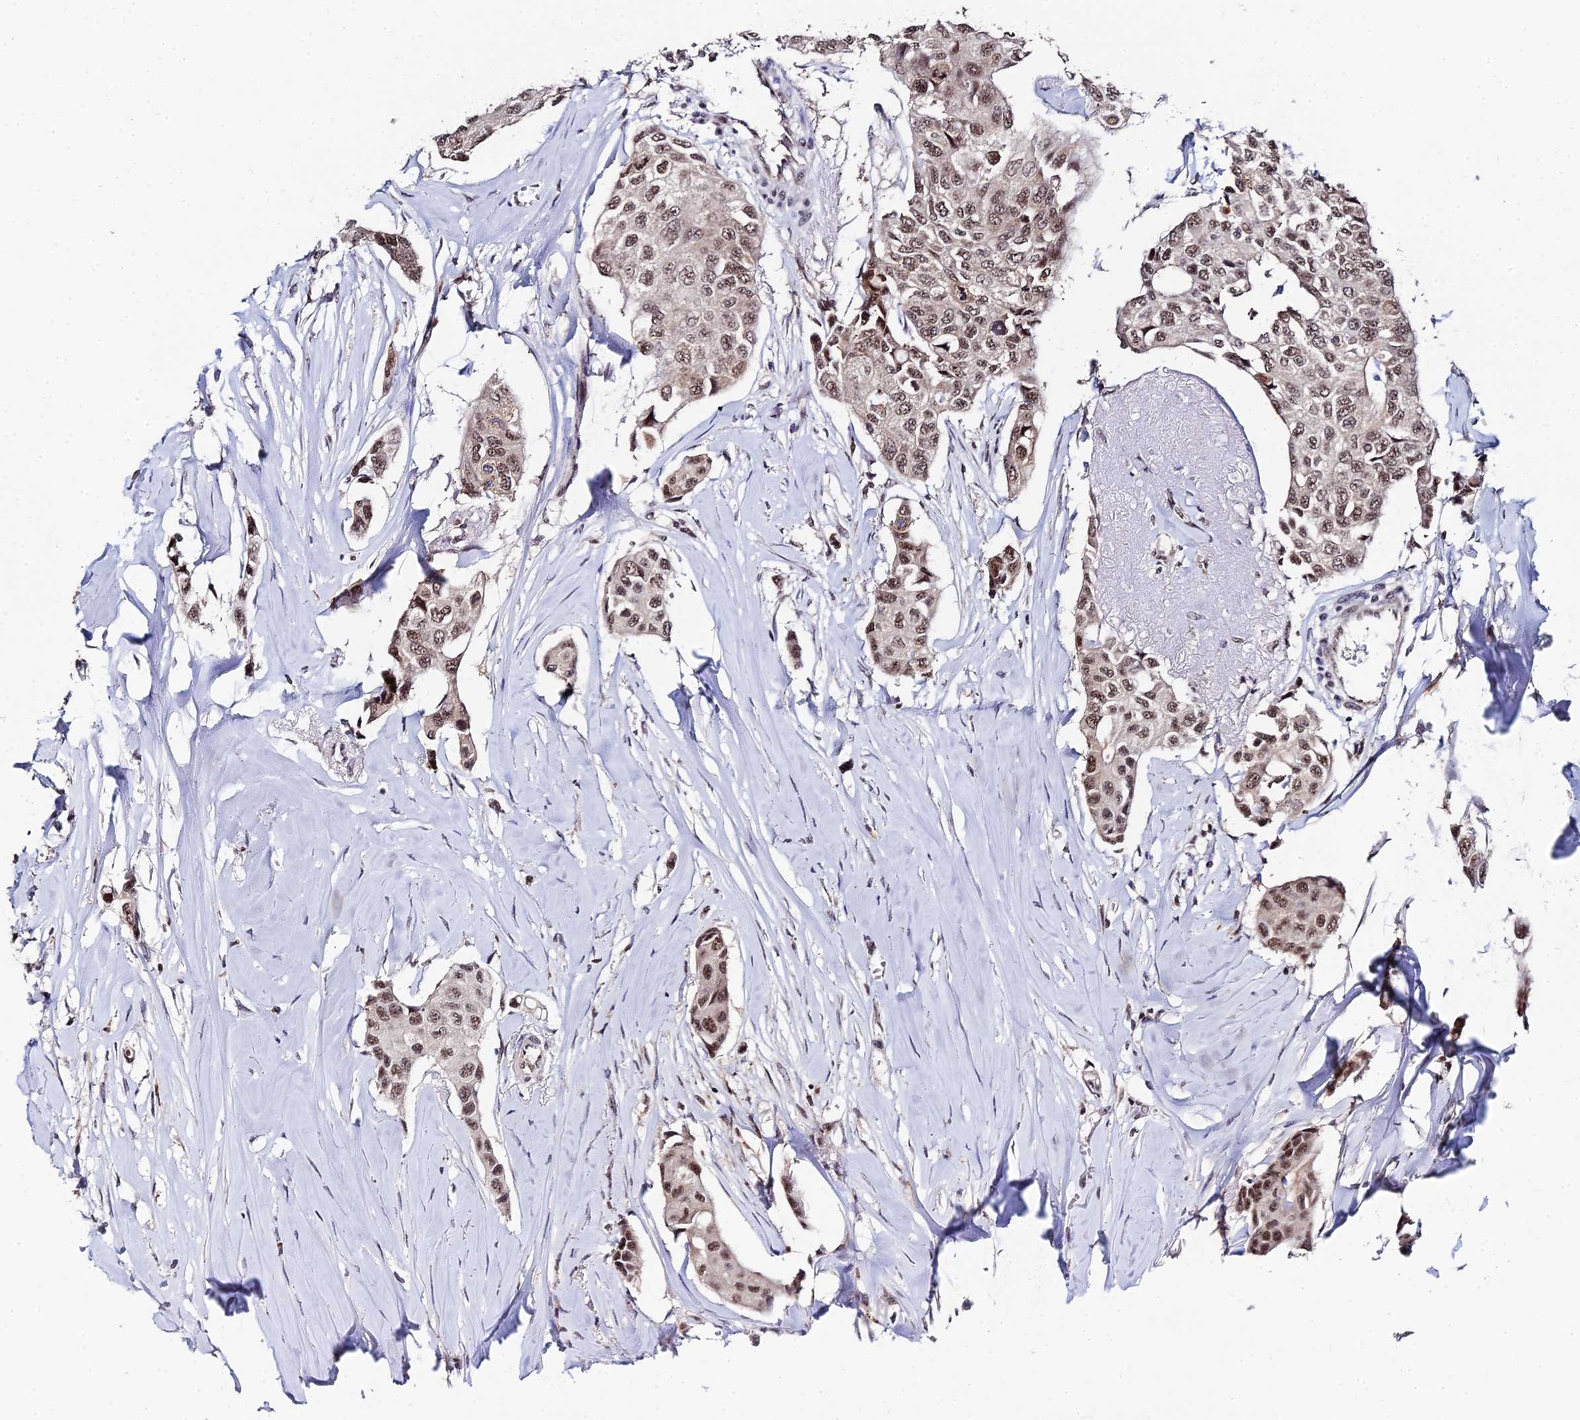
{"staining": {"intensity": "moderate", "quantity": ">75%", "location": "nuclear"}, "tissue": "breast cancer", "cell_type": "Tumor cells", "image_type": "cancer", "snomed": [{"axis": "morphology", "description": "Duct carcinoma"}, {"axis": "topography", "description": "Breast"}], "caption": "Breast cancer (invasive ductal carcinoma) stained for a protein shows moderate nuclear positivity in tumor cells. Using DAB (3,3'-diaminobenzidine) (brown) and hematoxylin (blue) stains, captured at high magnification using brightfield microscopy.", "gene": "MAGOHB", "patient": {"sex": "female", "age": 80}}